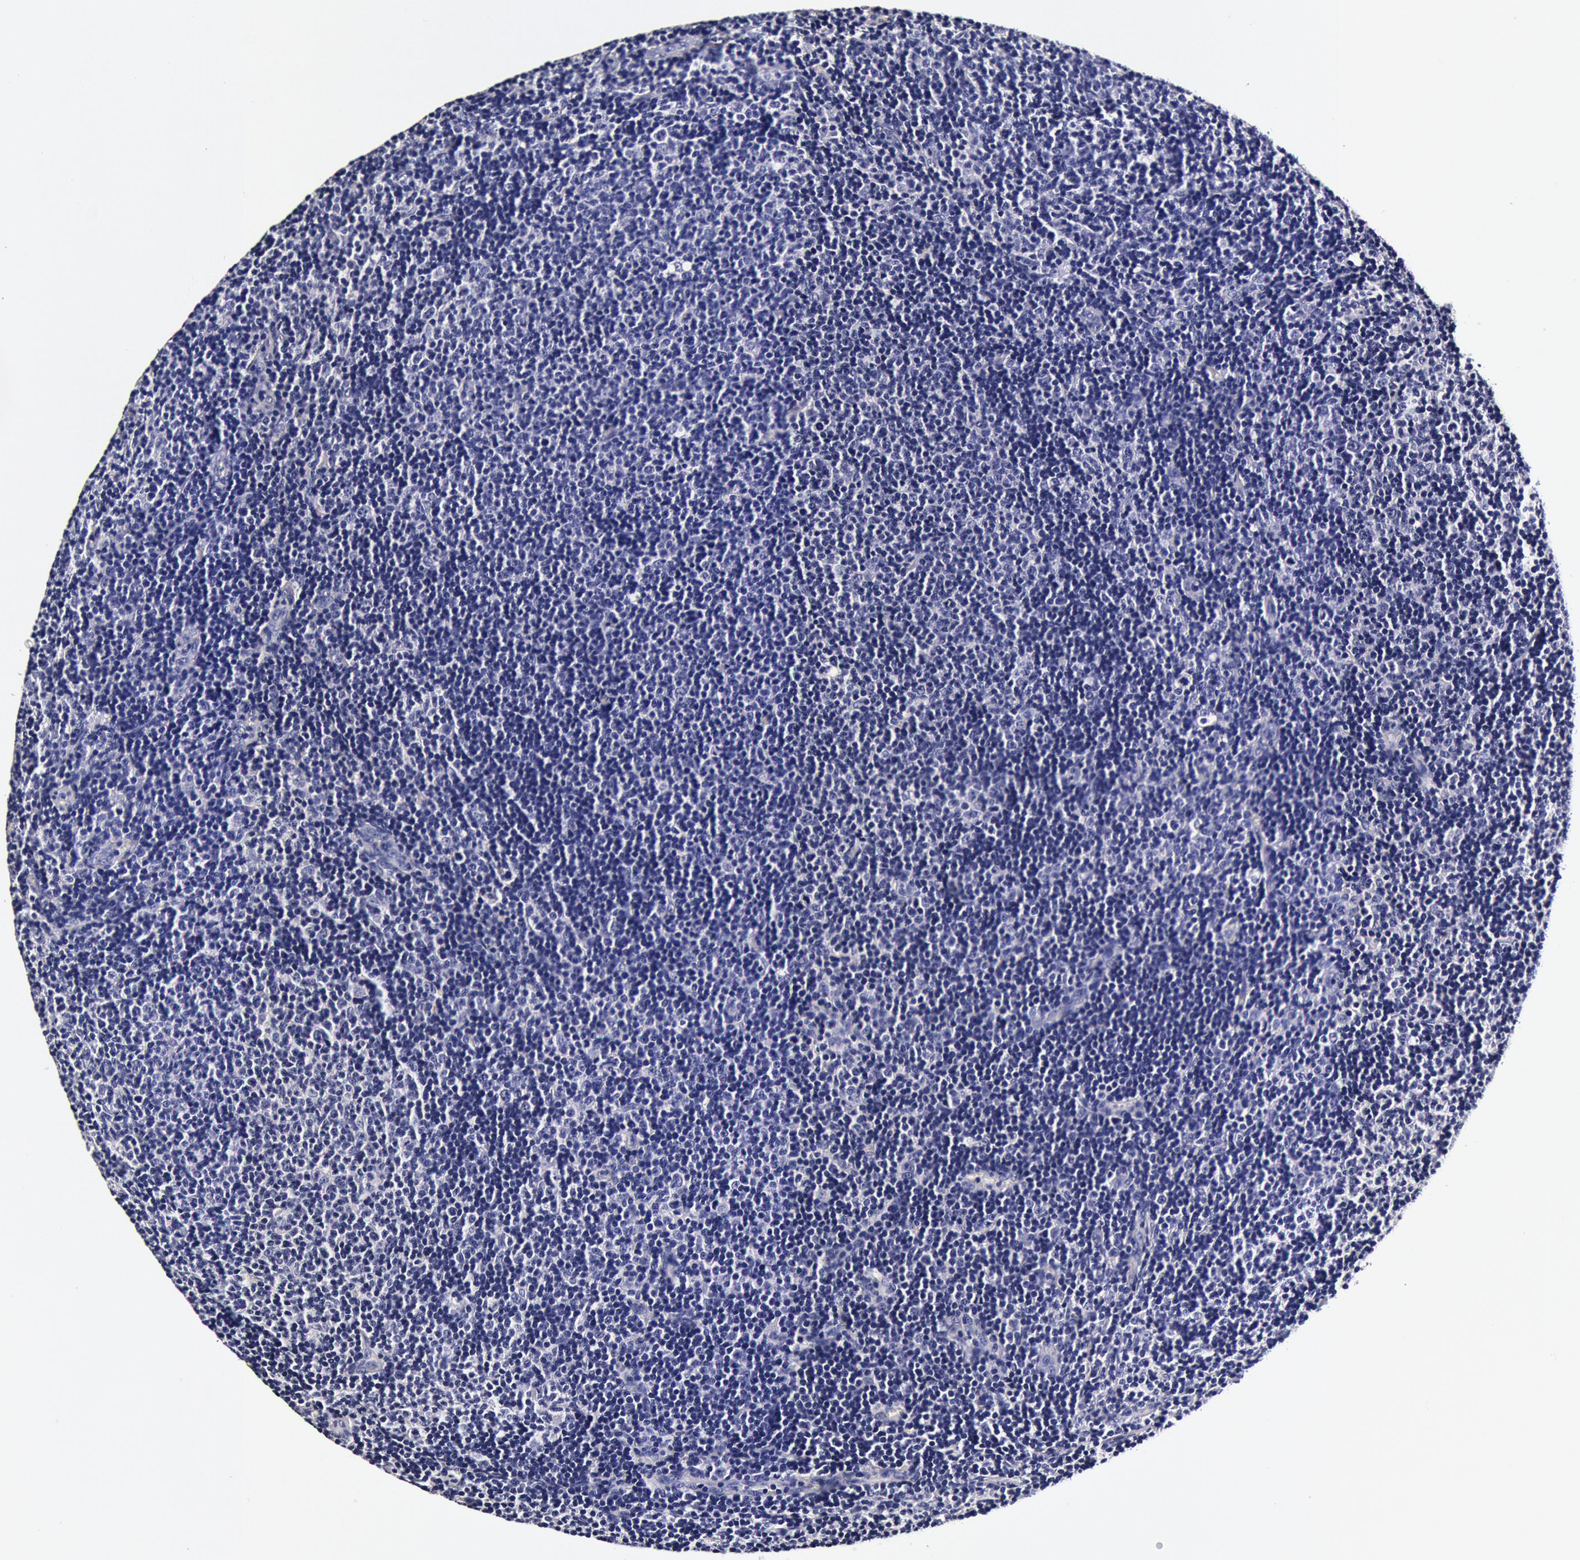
{"staining": {"intensity": "negative", "quantity": "none", "location": "none"}, "tissue": "lymphoma", "cell_type": "Tumor cells", "image_type": "cancer", "snomed": [{"axis": "morphology", "description": "Malignant lymphoma, non-Hodgkin's type, Low grade"}, {"axis": "topography", "description": "Lymph node"}], "caption": "Human malignant lymphoma, non-Hodgkin's type (low-grade) stained for a protein using immunohistochemistry (IHC) shows no expression in tumor cells.", "gene": "CCDC22", "patient": {"sex": "male", "age": 49}}